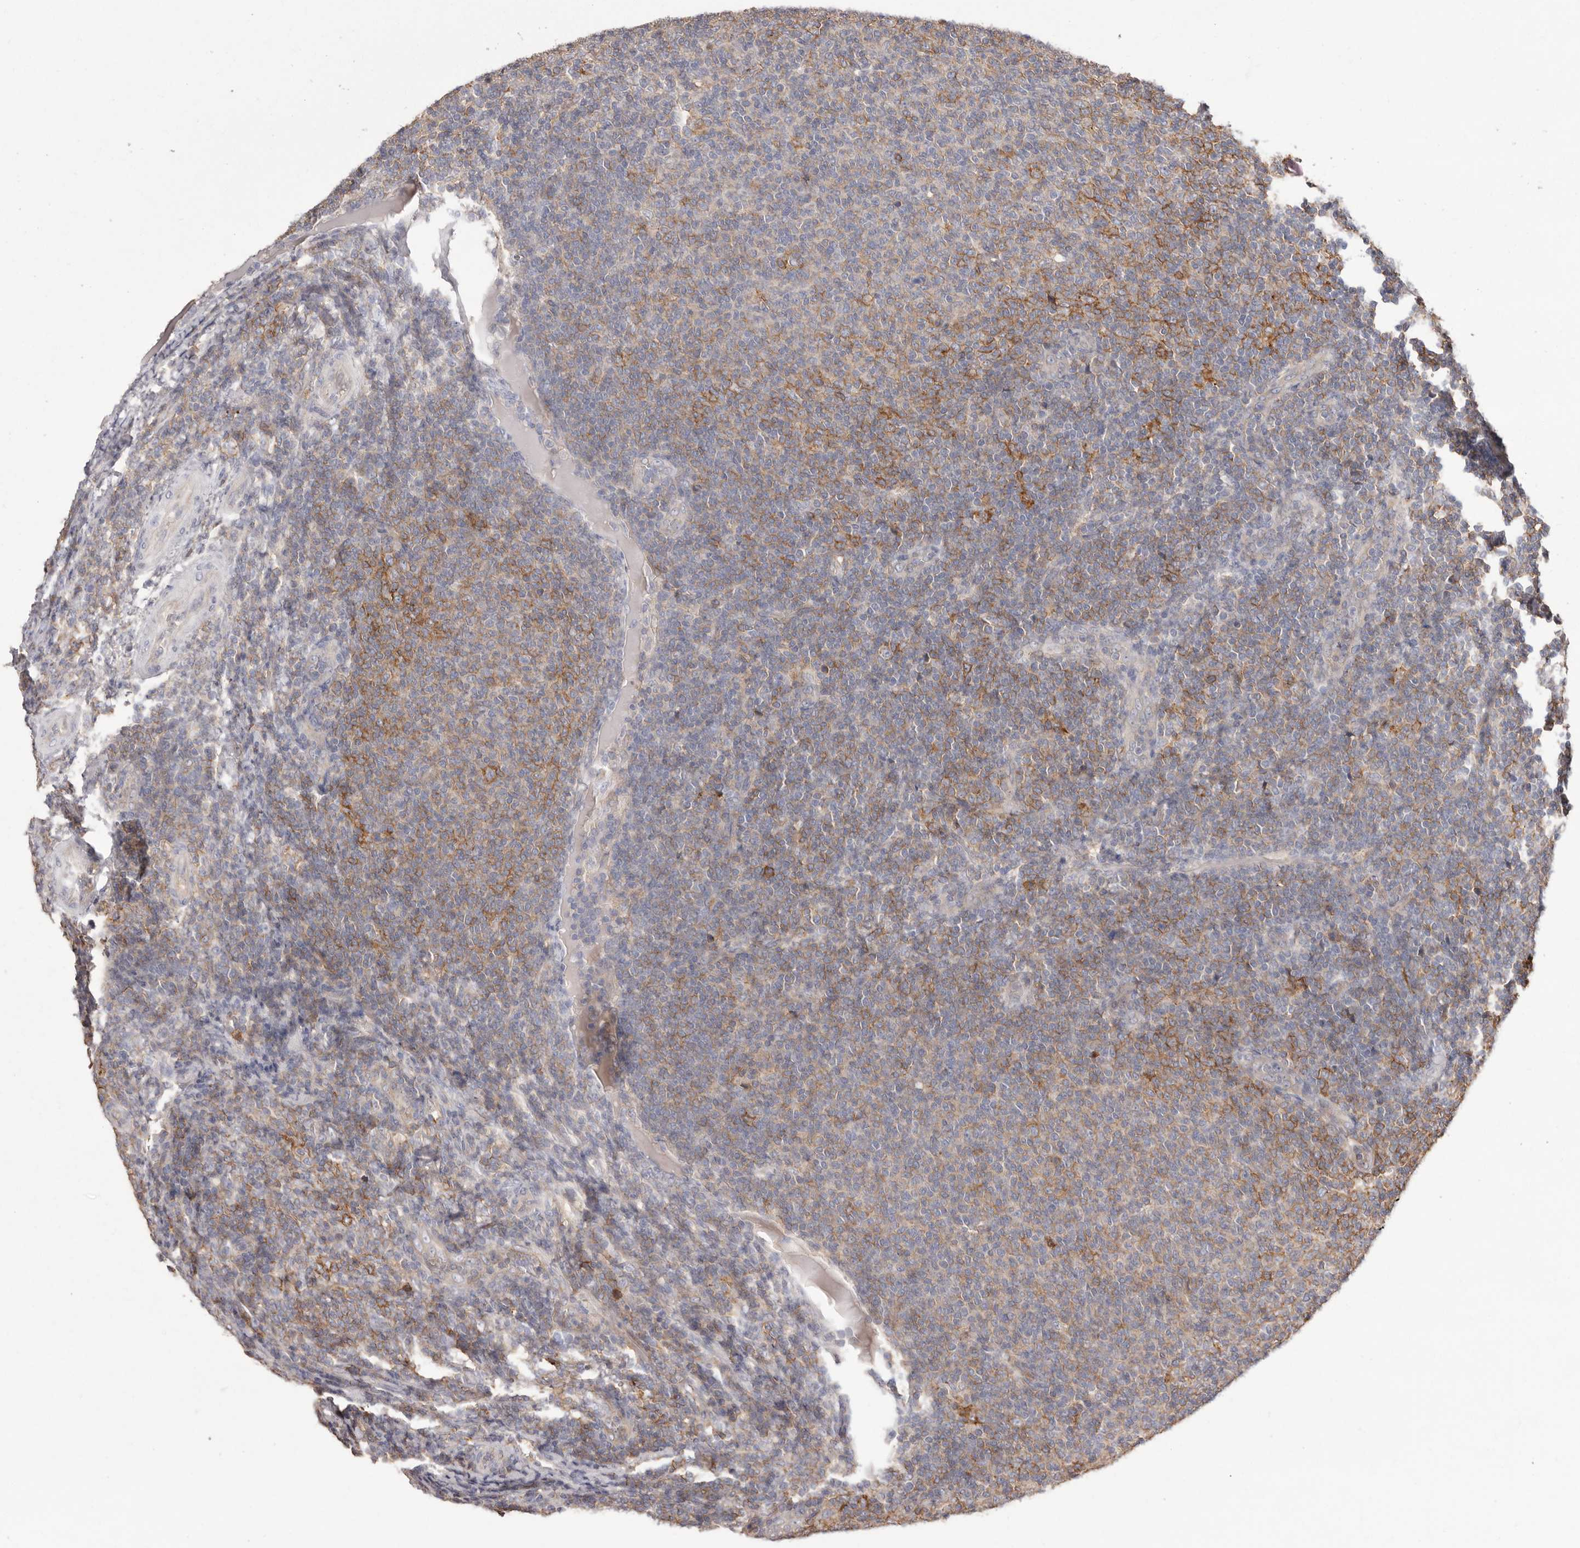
{"staining": {"intensity": "moderate", "quantity": "<25%", "location": "cytoplasmic/membranous"}, "tissue": "lymphoma", "cell_type": "Tumor cells", "image_type": "cancer", "snomed": [{"axis": "morphology", "description": "Malignant lymphoma, non-Hodgkin's type, Low grade"}, {"axis": "topography", "description": "Lymph node"}], "caption": "Immunohistochemical staining of low-grade malignant lymphoma, non-Hodgkin's type exhibits moderate cytoplasmic/membranous protein positivity in about <25% of tumor cells.", "gene": "MMACHC", "patient": {"sex": "male", "age": 66}}